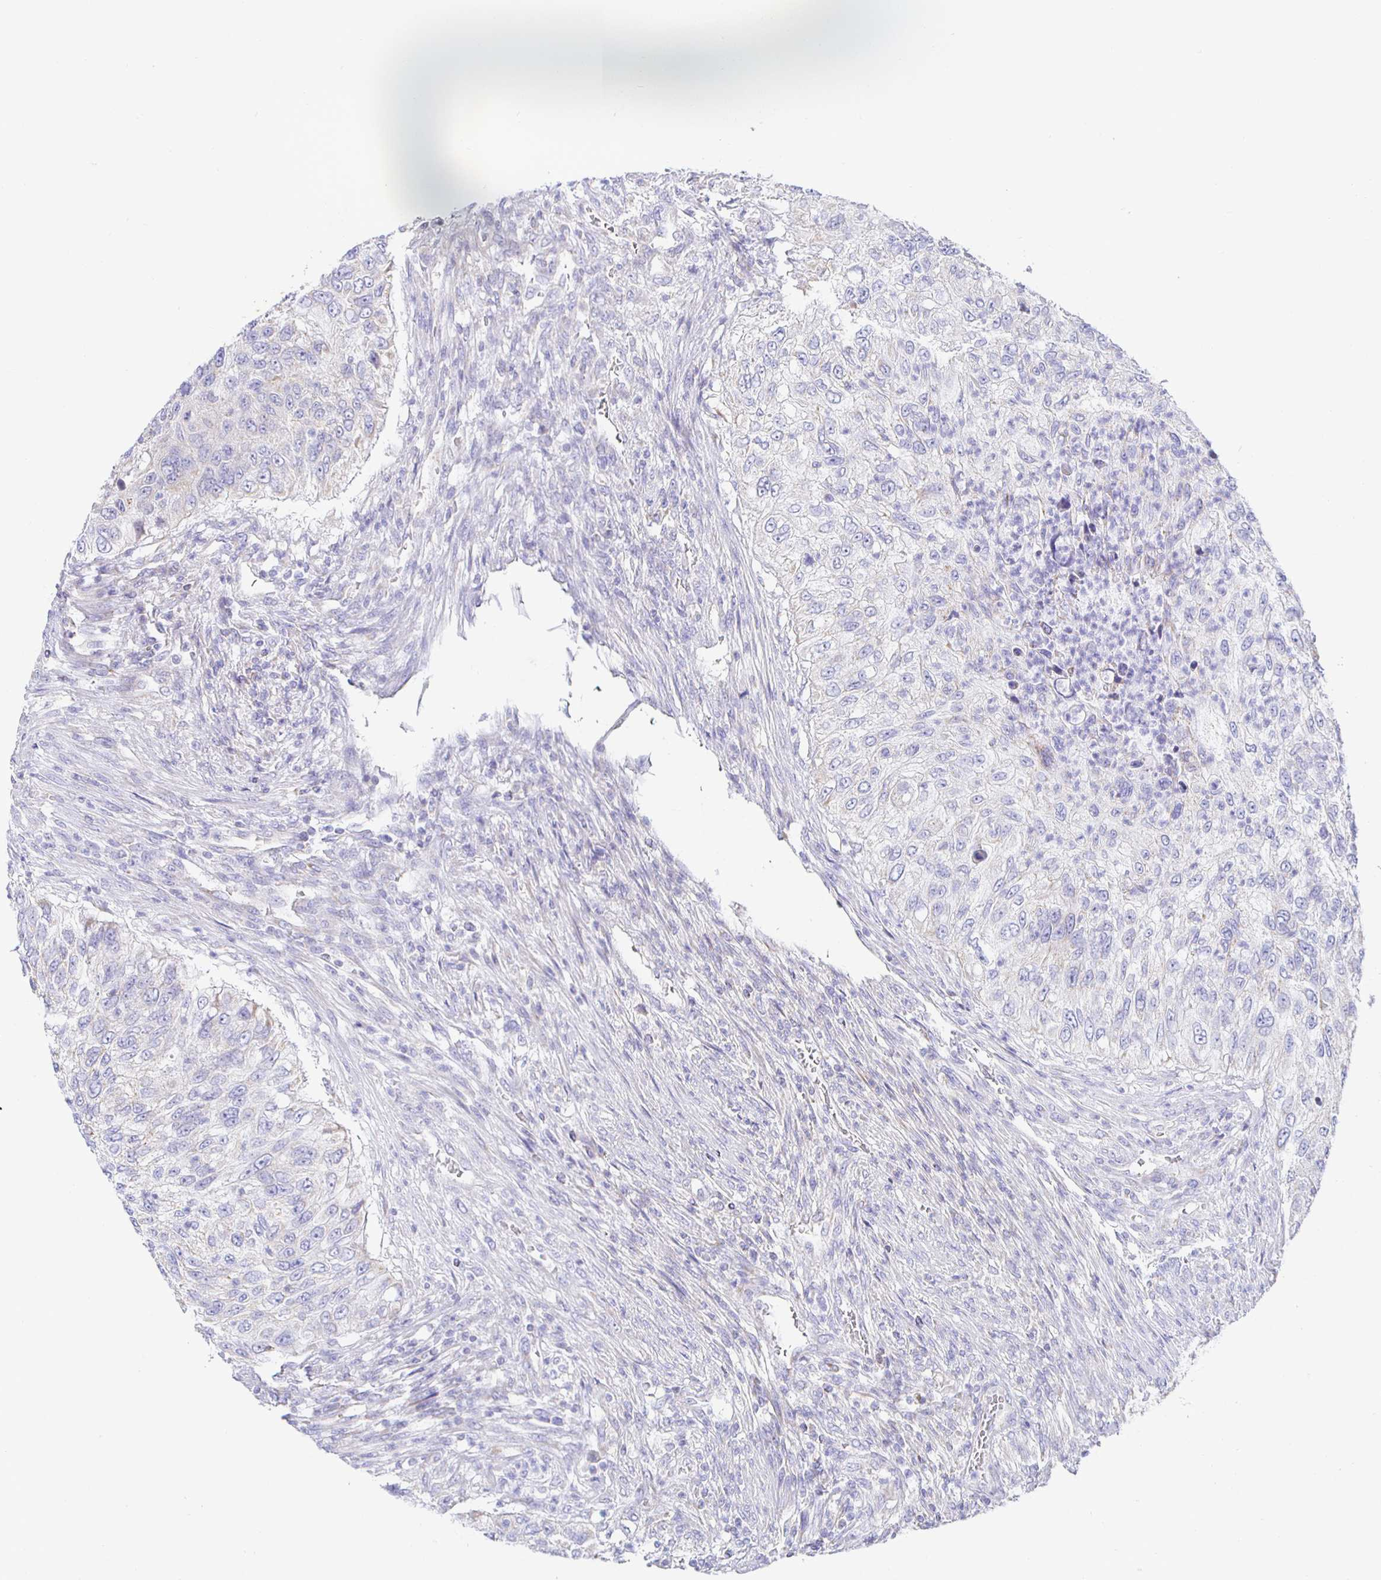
{"staining": {"intensity": "negative", "quantity": "none", "location": "none"}, "tissue": "urothelial cancer", "cell_type": "Tumor cells", "image_type": "cancer", "snomed": [{"axis": "morphology", "description": "Urothelial carcinoma, High grade"}, {"axis": "topography", "description": "Urinary bladder"}], "caption": "High-grade urothelial carcinoma was stained to show a protein in brown. There is no significant positivity in tumor cells.", "gene": "SYNGR4", "patient": {"sex": "female", "age": 60}}